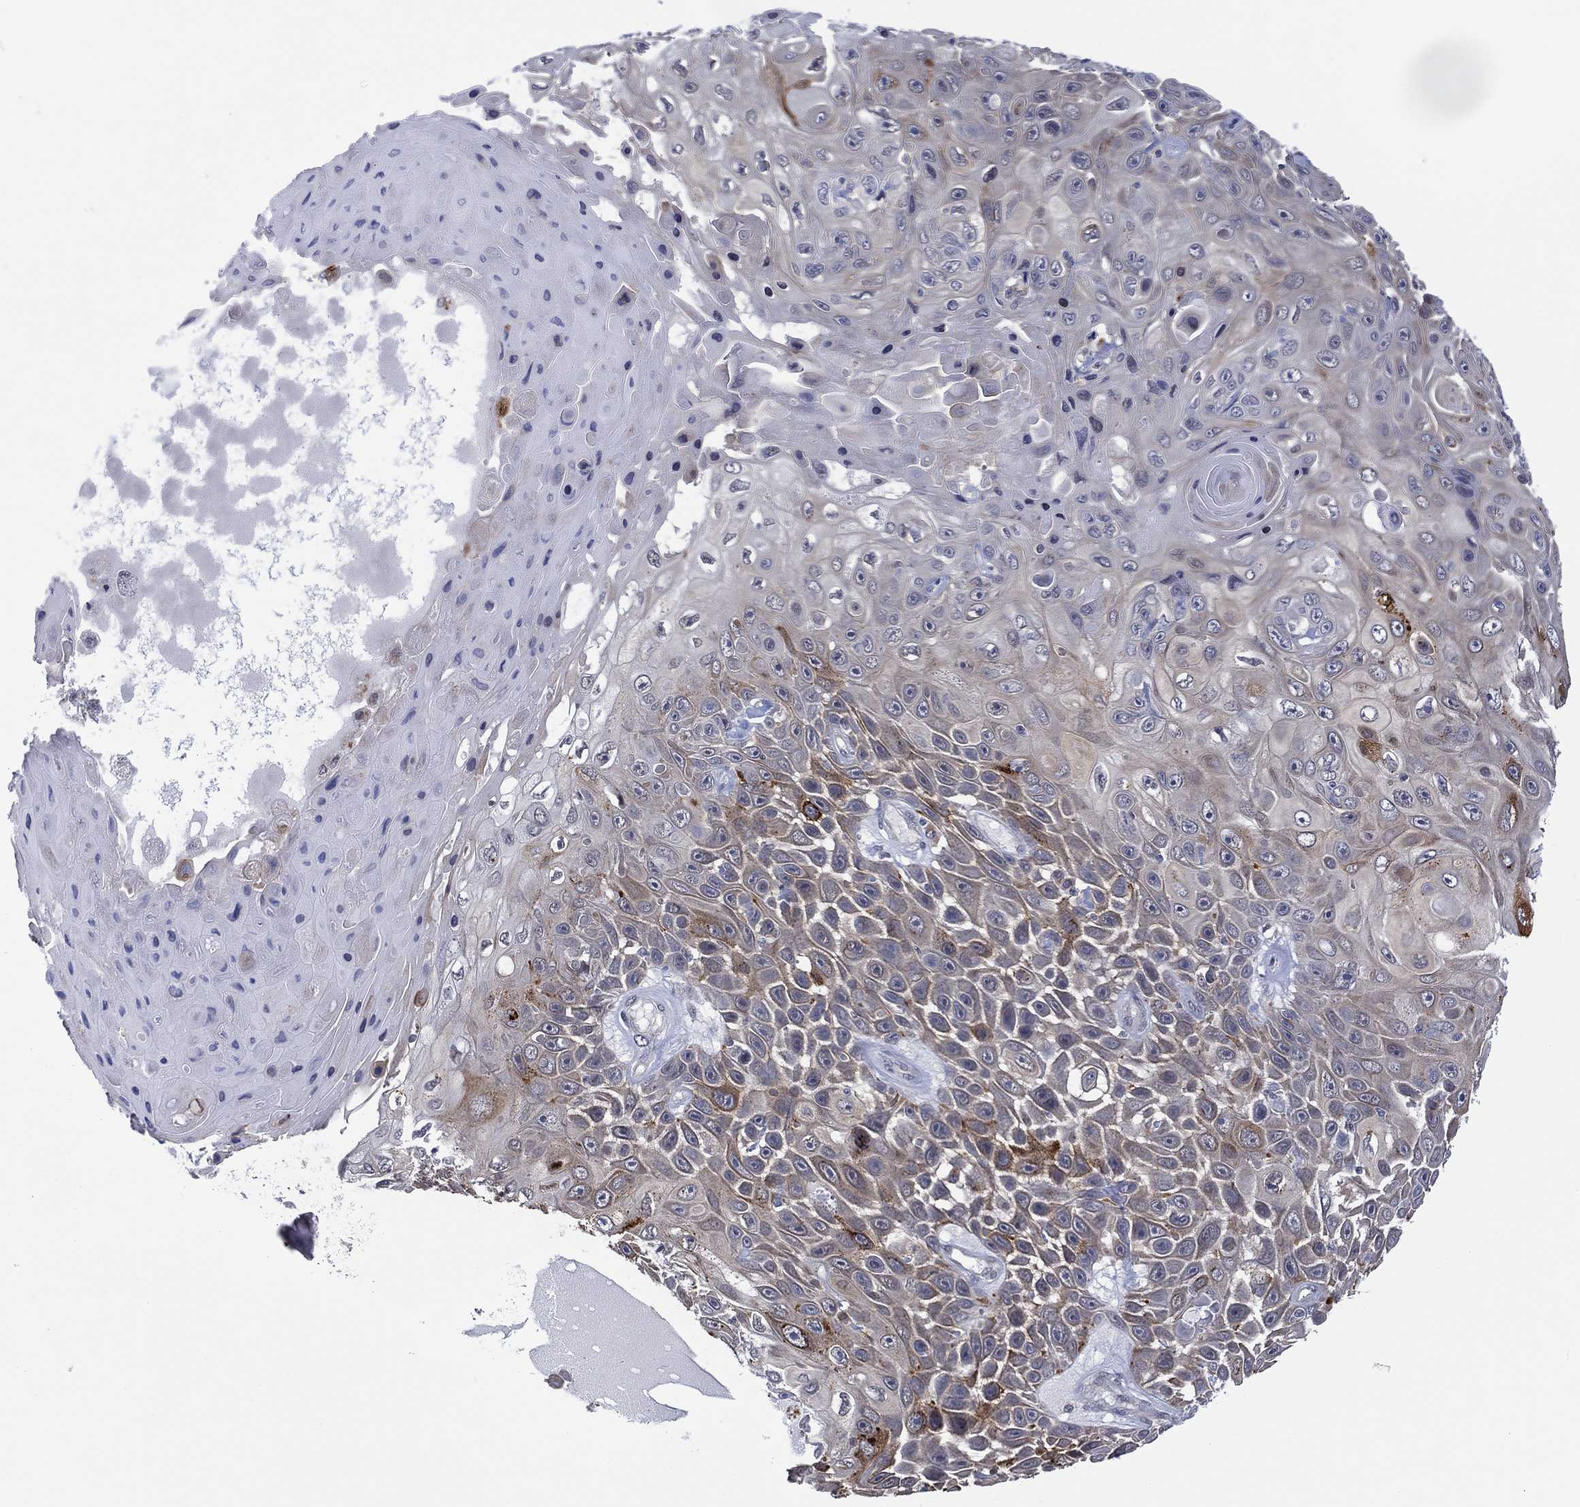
{"staining": {"intensity": "moderate", "quantity": "<25%", "location": "cytoplasmic/membranous"}, "tissue": "skin cancer", "cell_type": "Tumor cells", "image_type": "cancer", "snomed": [{"axis": "morphology", "description": "Squamous cell carcinoma, NOS"}, {"axis": "topography", "description": "Skin"}], "caption": "Immunohistochemistry (IHC) (DAB (3,3'-diaminobenzidine)) staining of skin cancer exhibits moderate cytoplasmic/membranous protein positivity in about <25% of tumor cells.", "gene": "DPP4", "patient": {"sex": "male", "age": 82}}